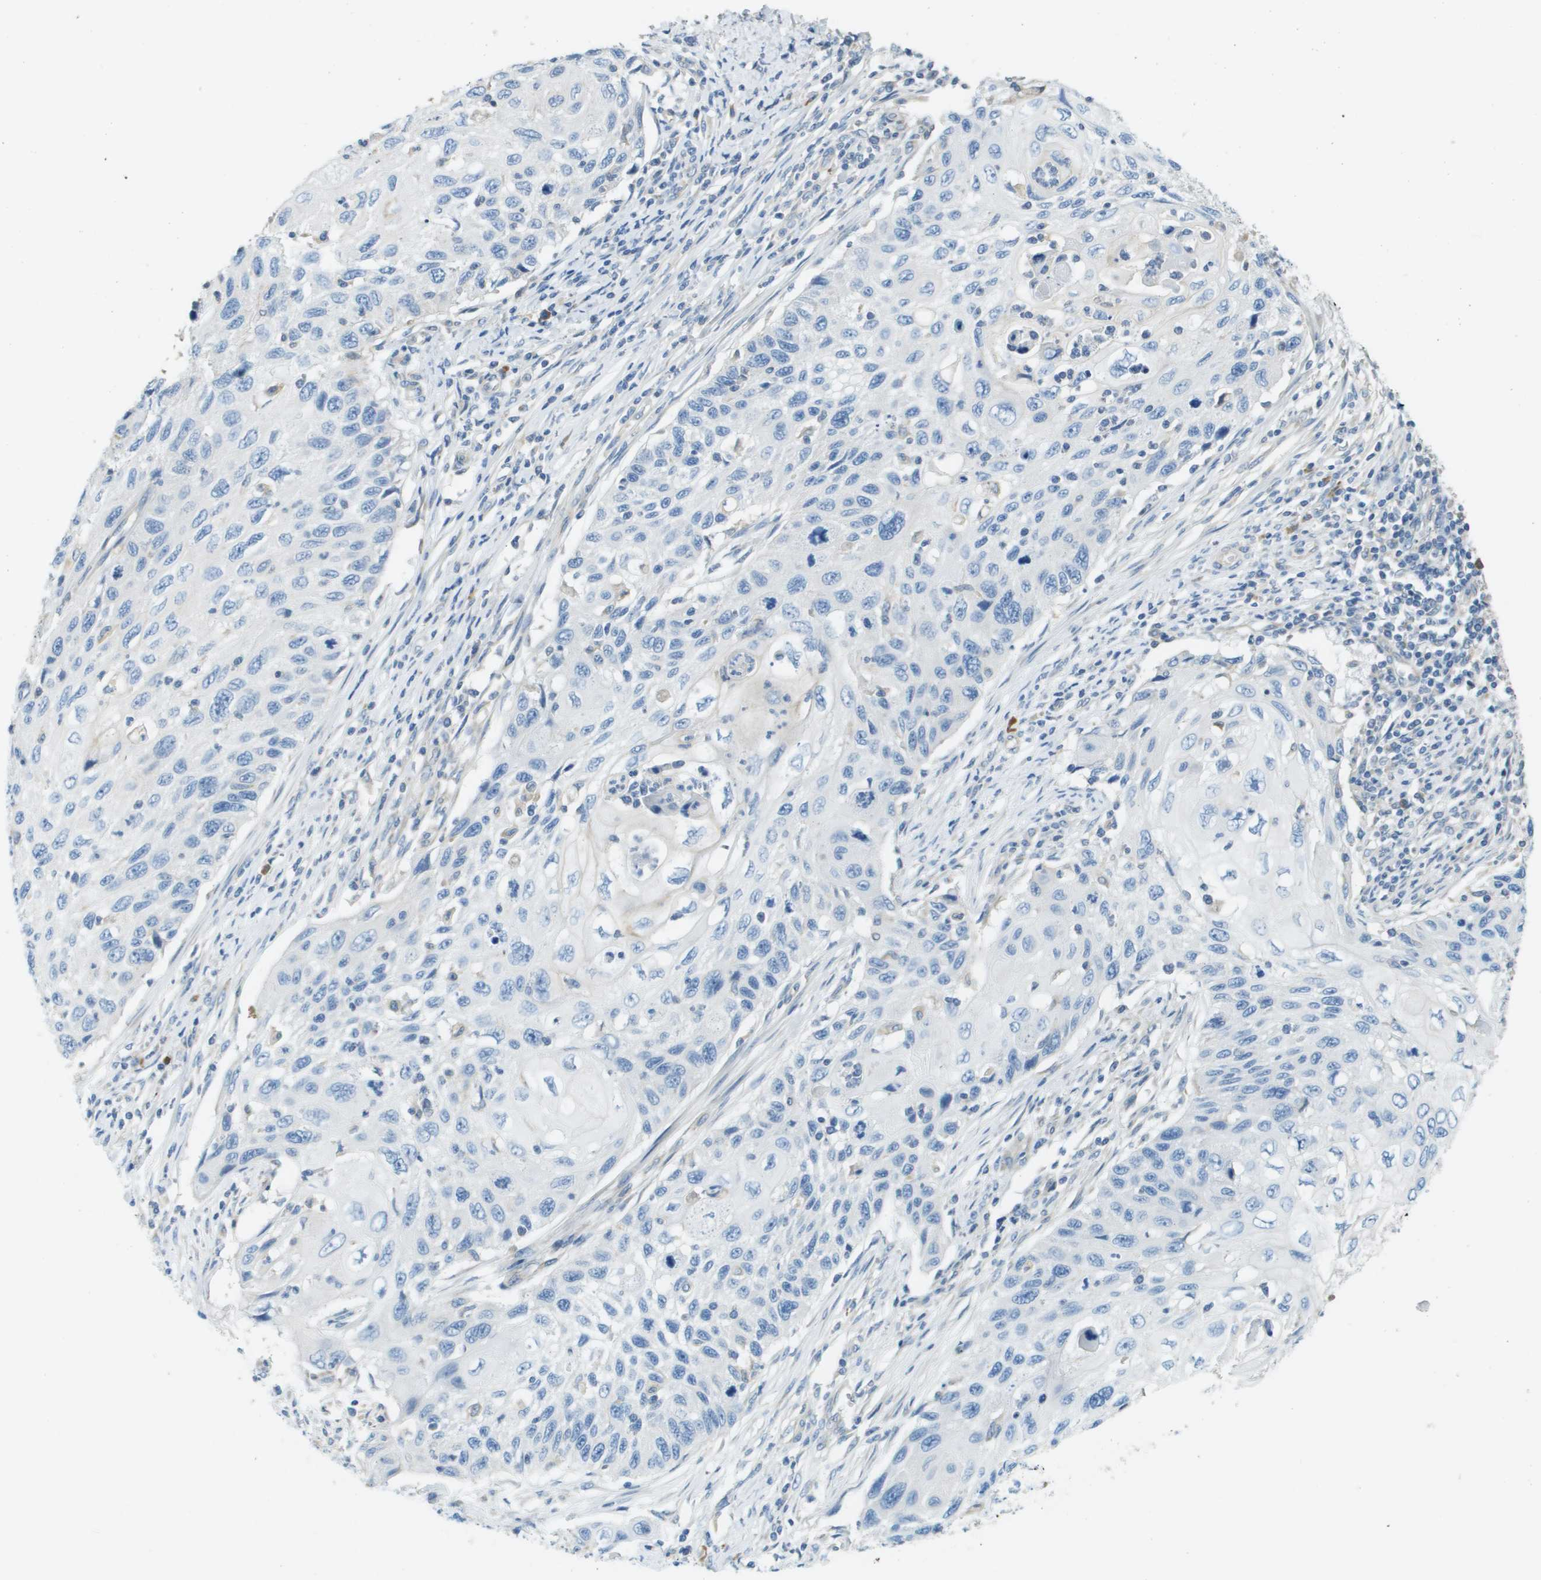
{"staining": {"intensity": "negative", "quantity": "none", "location": "none"}, "tissue": "cervical cancer", "cell_type": "Tumor cells", "image_type": "cancer", "snomed": [{"axis": "morphology", "description": "Squamous cell carcinoma, NOS"}, {"axis": "topography", "description": "Cervix"}], "caption": "Protein analysis of cervical cancer (squamous cell carcinoma) exhibits no significant expression in tumor cells.", "gene": "DNAJB11", "patient": {"sex": "female", "age": 70}}